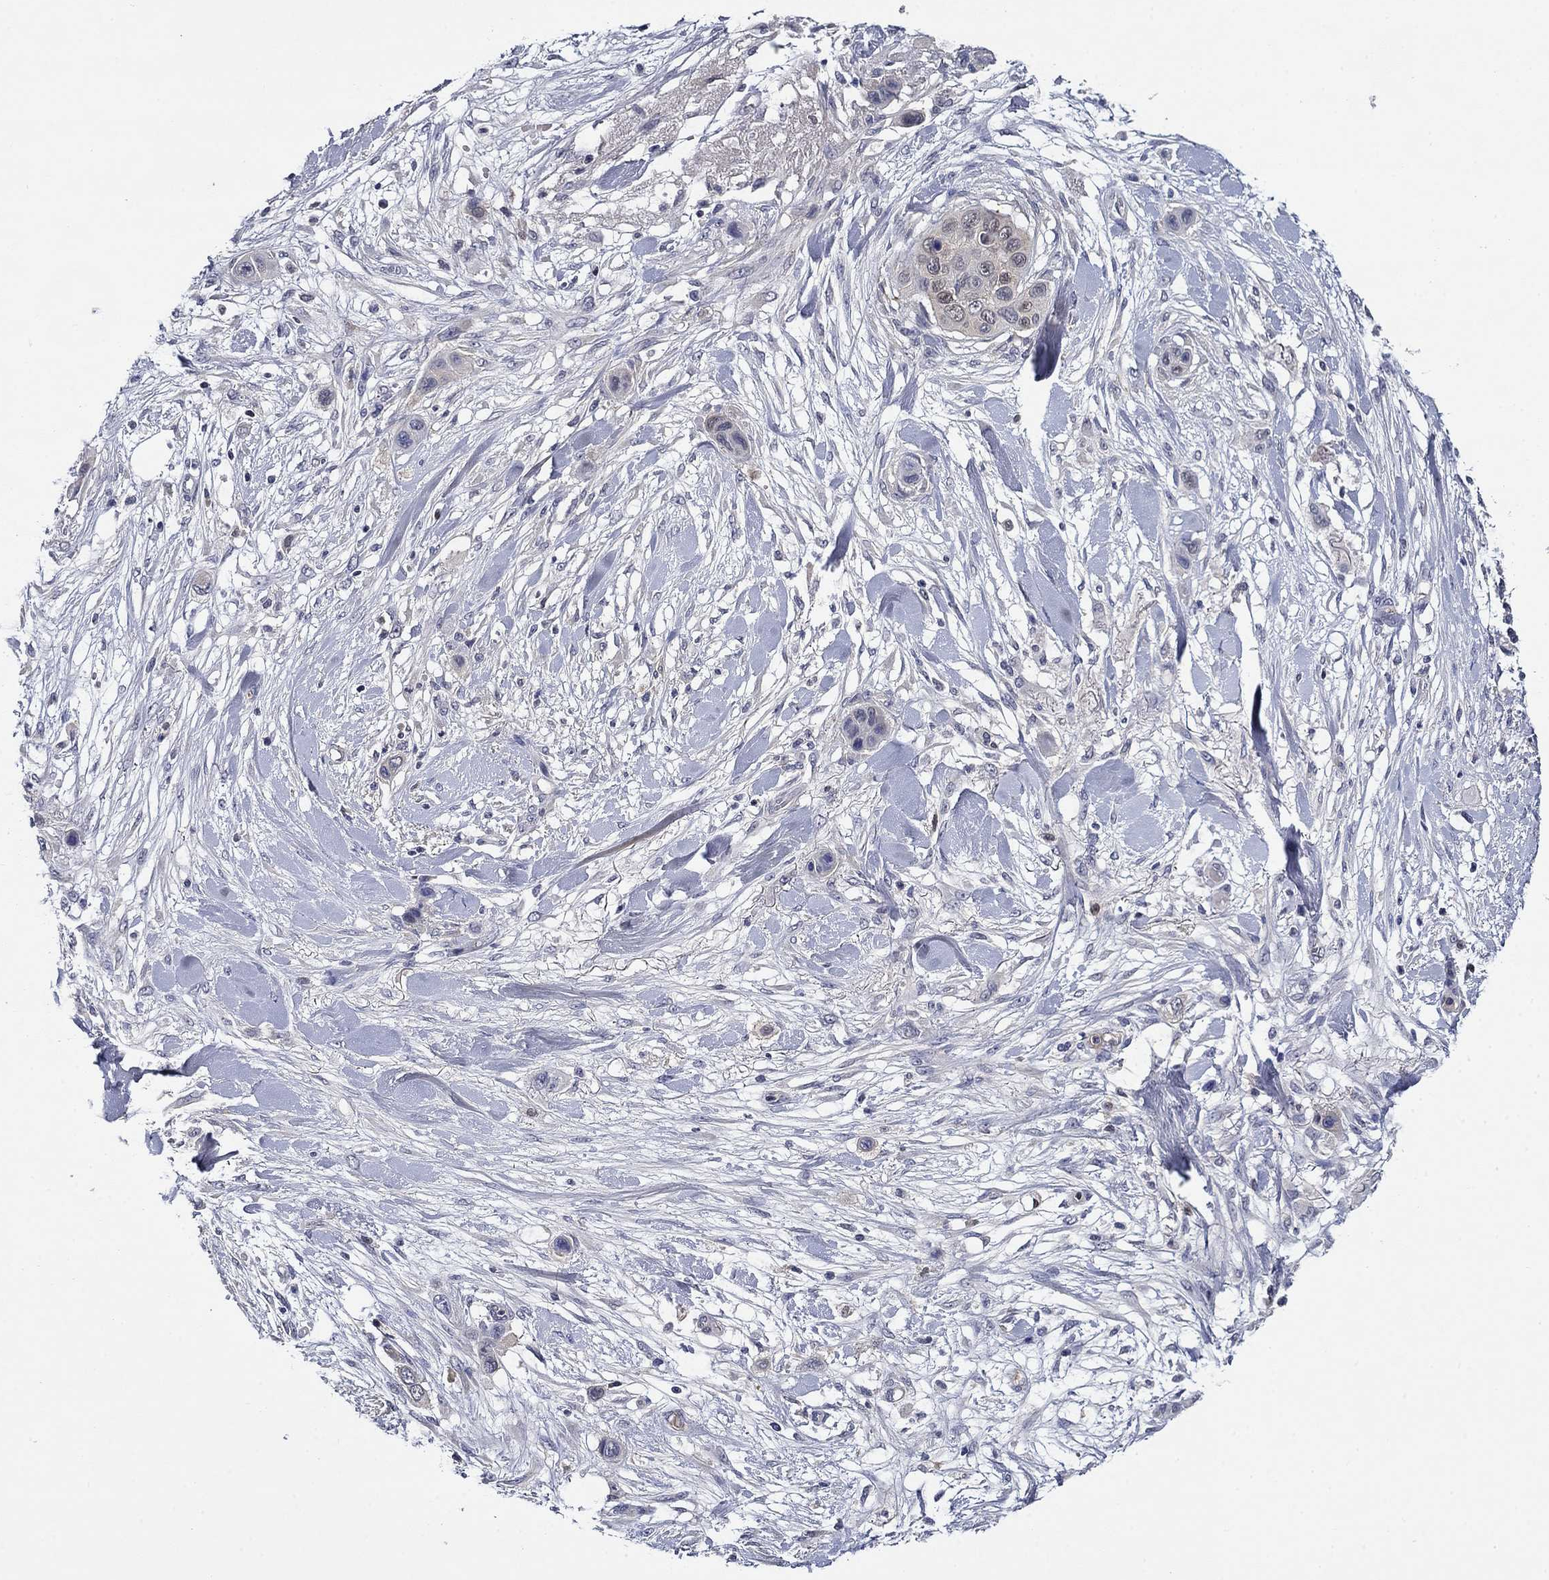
{"staining": {"intensity": "negative", "quantity": "none", "location": "none"}, "tissue": "skin cancer", "cell_type": "Tumor cells", "image_type": "cancer", "snomed": [{"axis": "morphology", "description": "Squamous cell carcinoma, NOS"}, {"axis": "topography", "description": "Skin"}], "caption": "Skin cancer was stained to show a protein in brown. There is no significant positivity in tumor cells. (Immunohistochemistry, brightfield microscopy, high magnification).", "gene": "DDTL", "patient": {"sex": "male", "age": 79}}